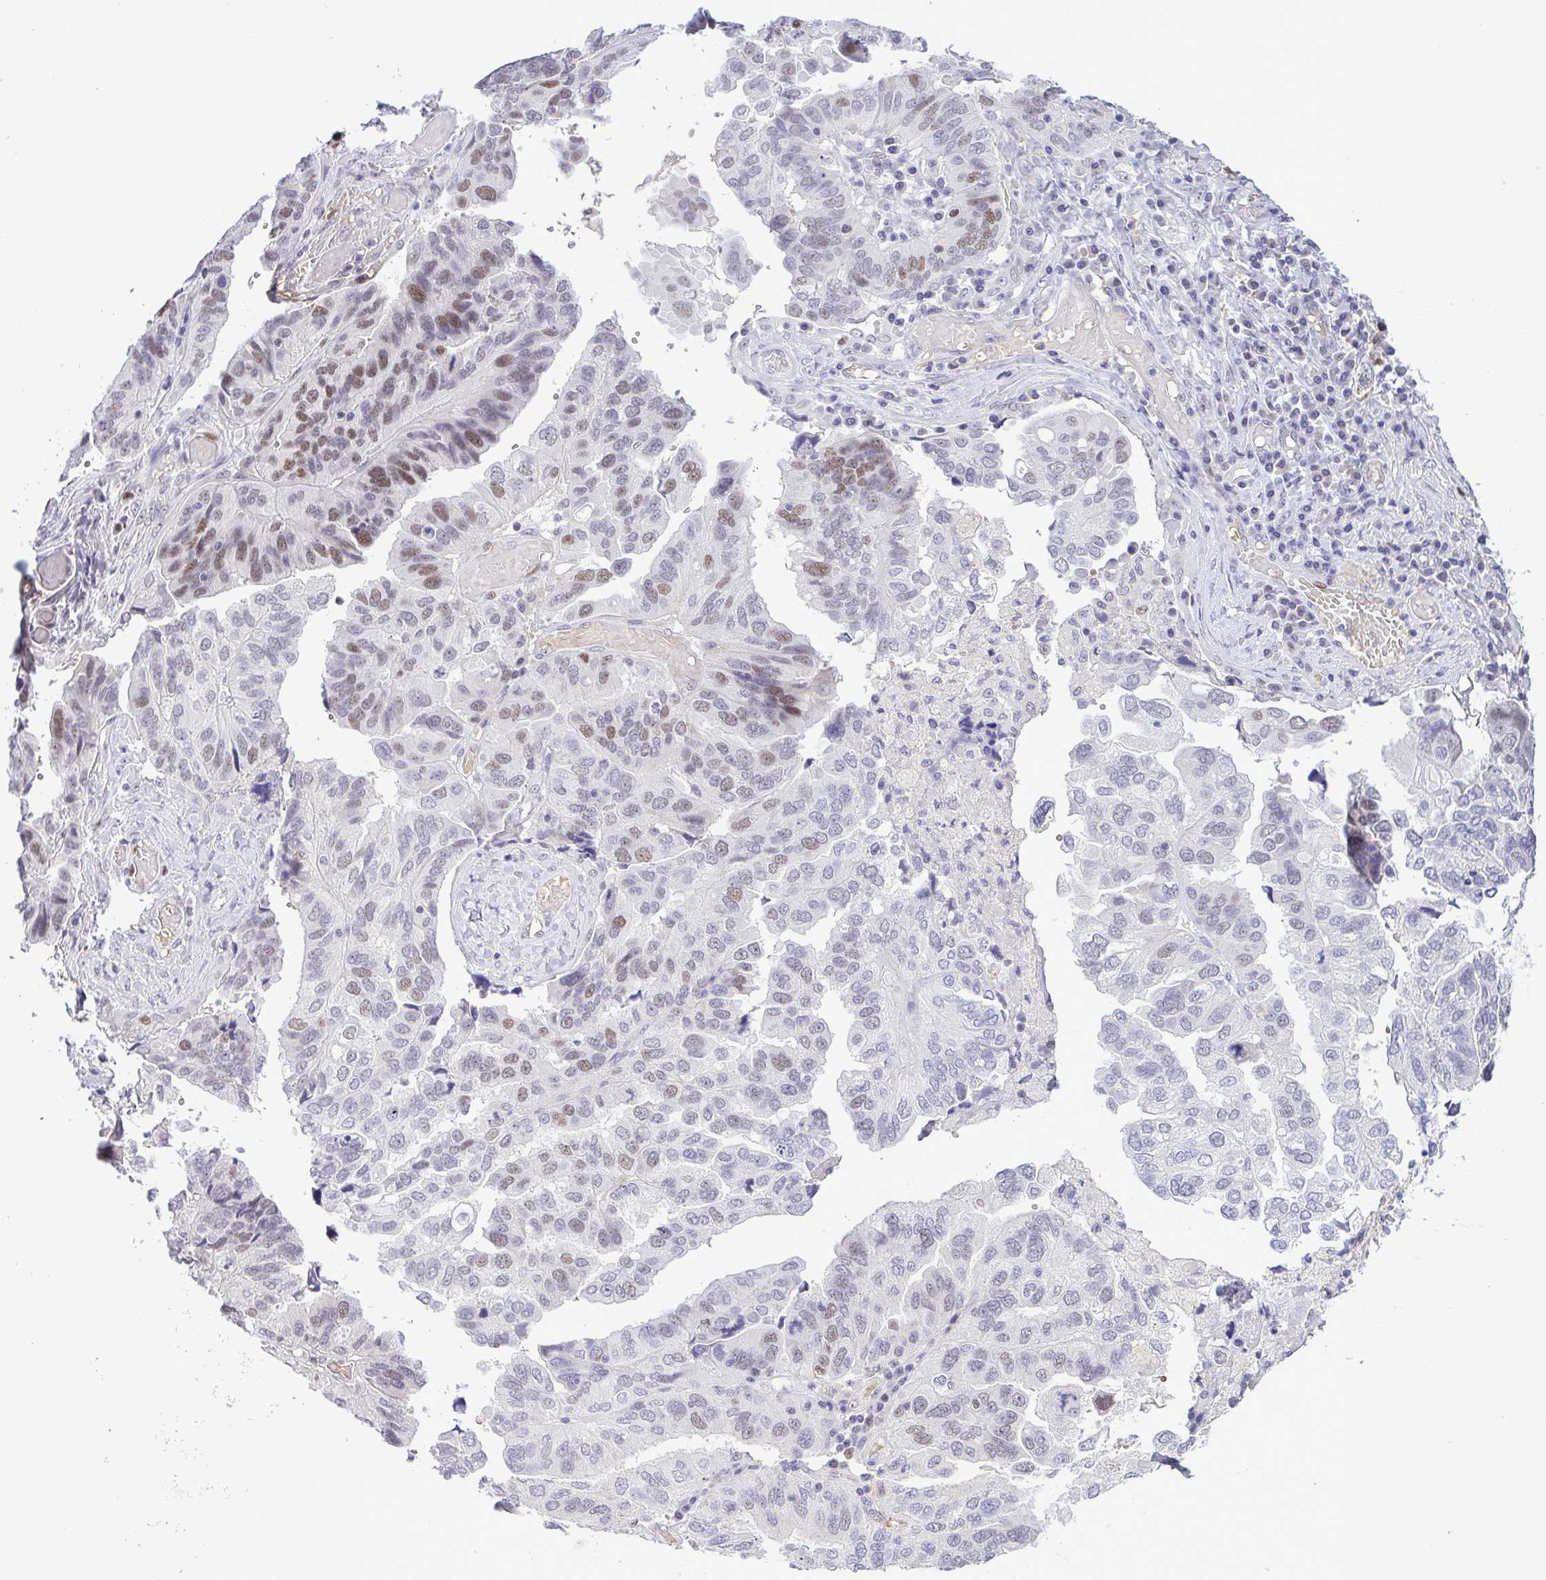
{"staining": {"intensity": "weak", "quantity": "25%-75%", "location": "nuclear"}, "tissue": "ovarian cancer", "cell_type": "Tumor cells", "image_type": "cancer", "snomed": [{"axis": "morphology", "description": "Cystadenocarcinoma, serous, NOS"}, {"axis": "topography", "description": "Ovary"}], "caption": "A brown stain labels weak nuclear expression of a protein in human serous cystadenocarcinoma (ovarian) tumor cells.", "gene": "TIPIN", "patient": {"sex": "female", "age": 79}}